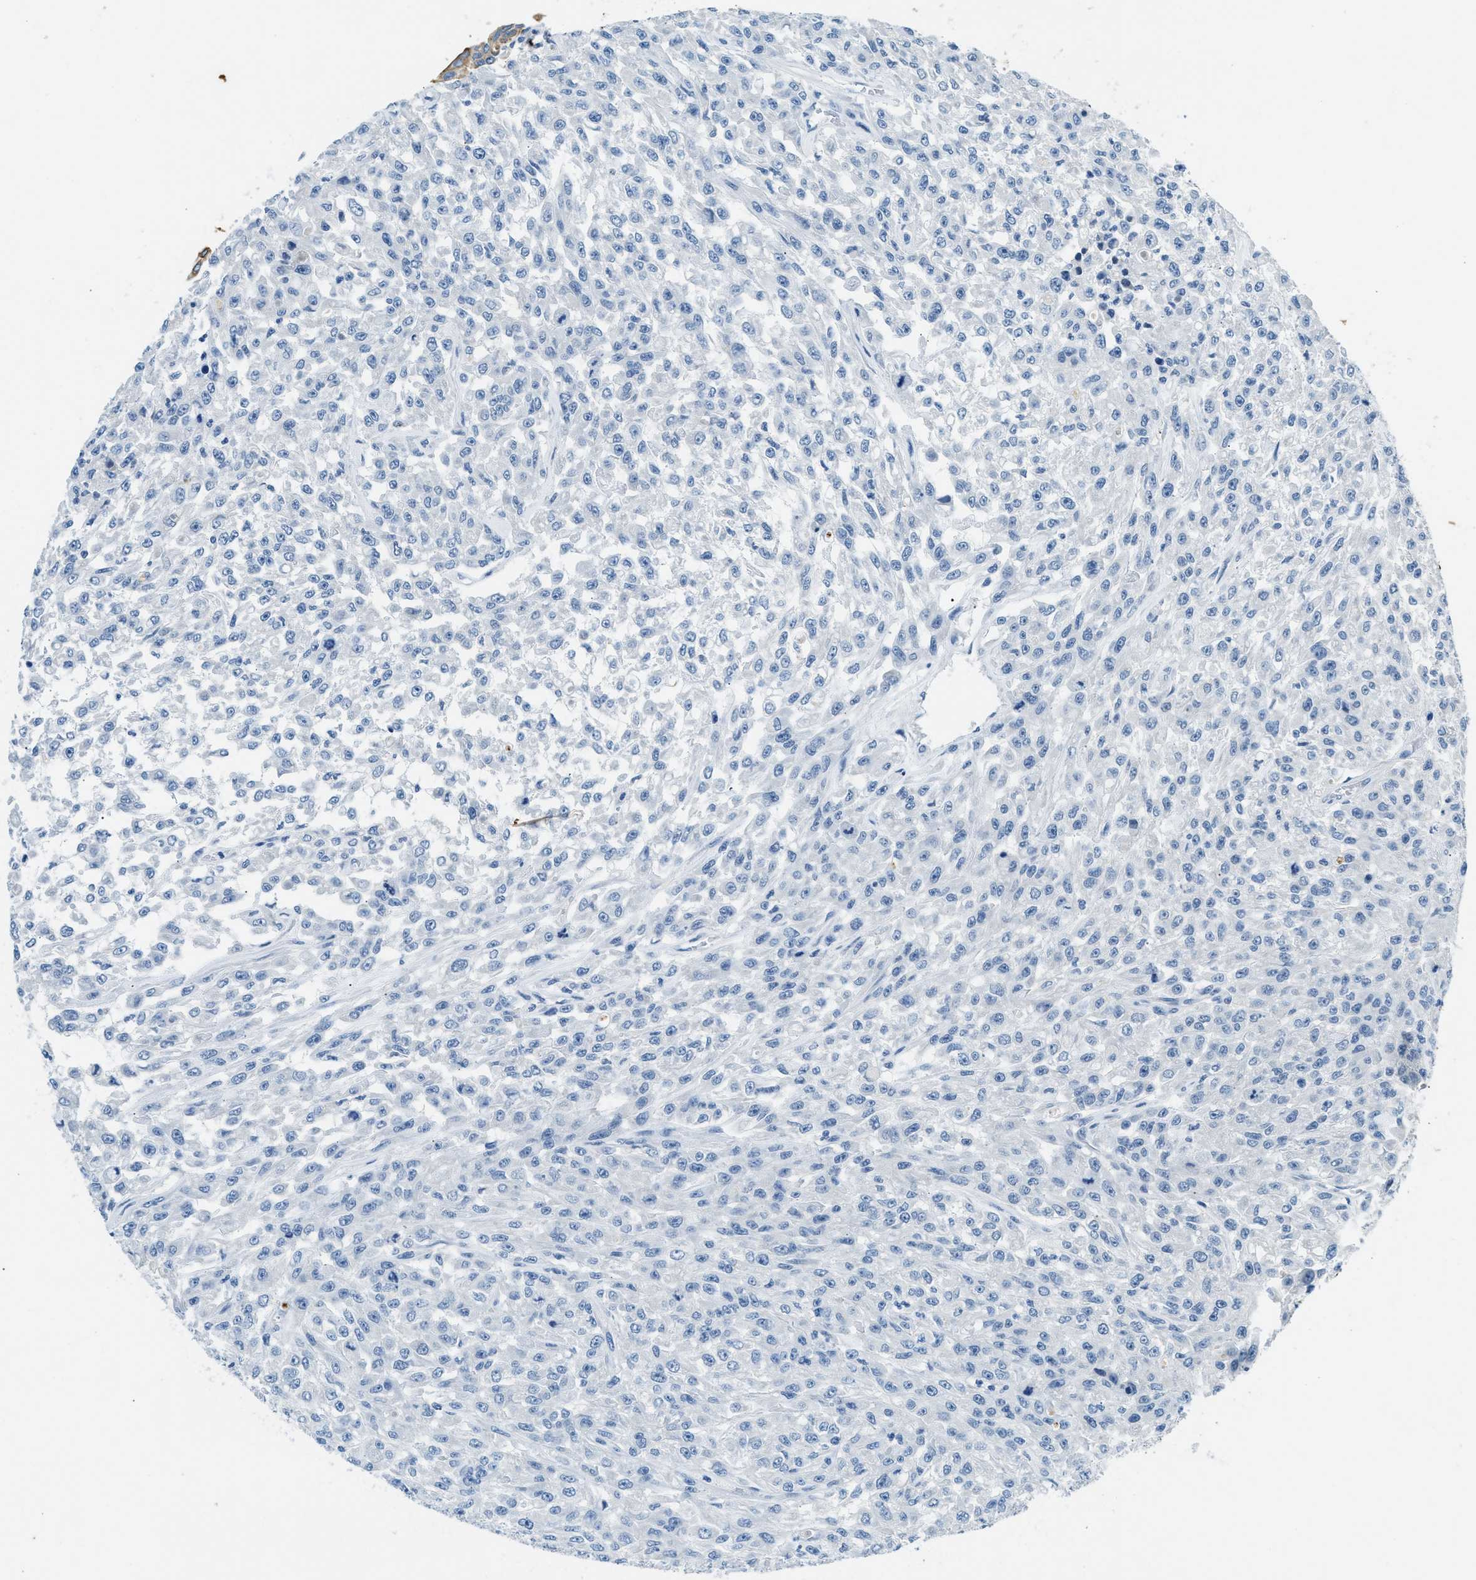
{"staining": {"intensity": "negative", "quantity": "none", "location": "none"}, "tissue": "urothelial cancer", "cell_type": "Tumor cells", "image_type": "cancer", "snomed": [{"axis": "morphology", "description": "Urothelial carcinoma, High grade"}, {"axis": "topography", "description": "Urinary bladder"}], "caption": "Micrograph shows no significant protein positivity in tumor cells of high-grade urothelial carcinoma.", "gene": "CFAP20", "patient": {"sex": "male", "age": 46}}